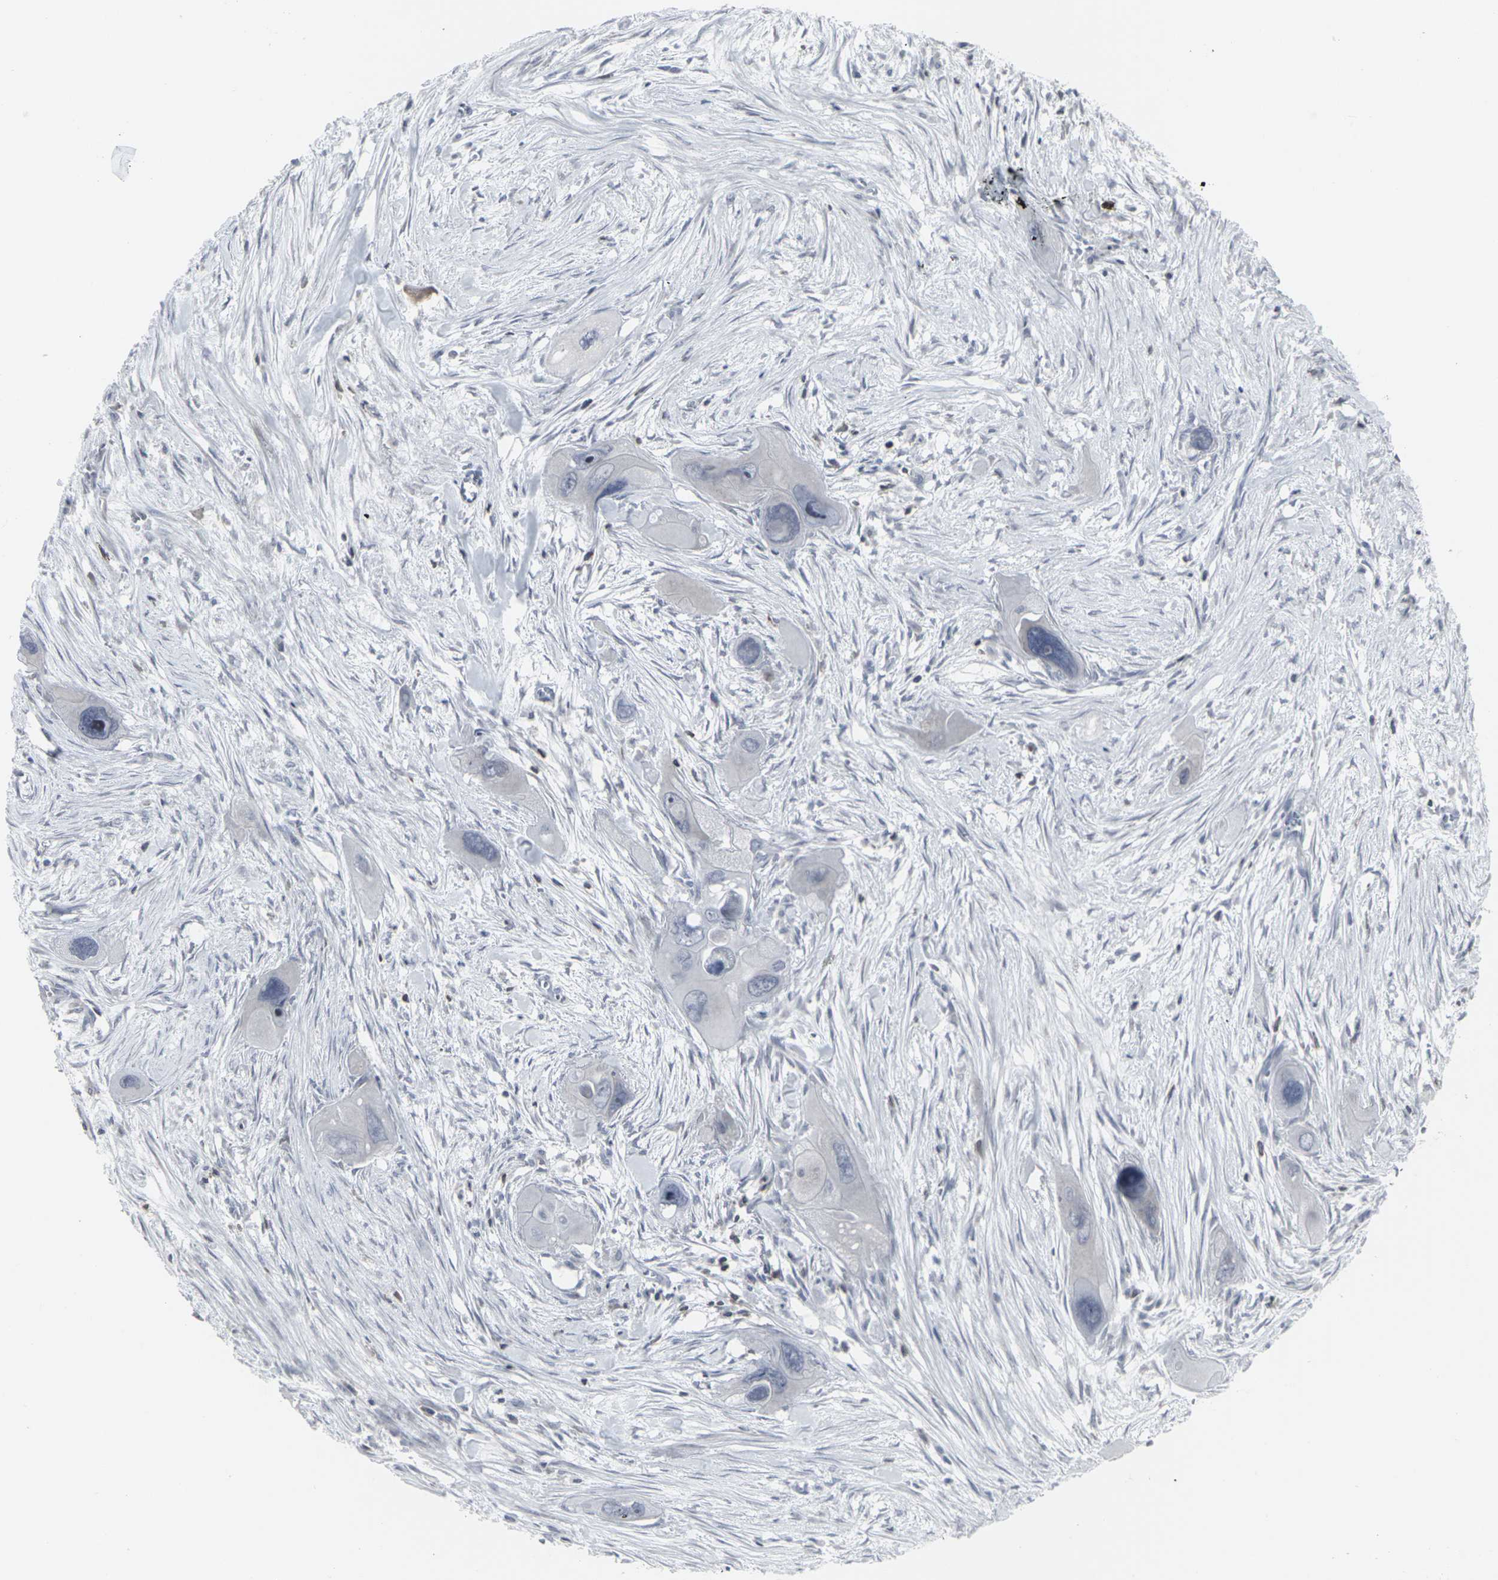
{"staining": {"intensity": "negative", "quantity": "none", "location": "none"}, "tissue": "pancreatic cancer", "cell_type": "Tumor cells", "image_type": "cancer", "snomed": [{"axis": "morphology", "description": "Adenocarcinoma, NOS"}, {"axis": "topography", "description": "Pancreas"}], "caption": "Tumor cells show no significant positivity in pancreatic cancer (adenocarcinoma). (DAB IHC with hematoxylin counter stain).", "gene": "APOBEC2", "patient": {"sex": "male", "age": 73}}